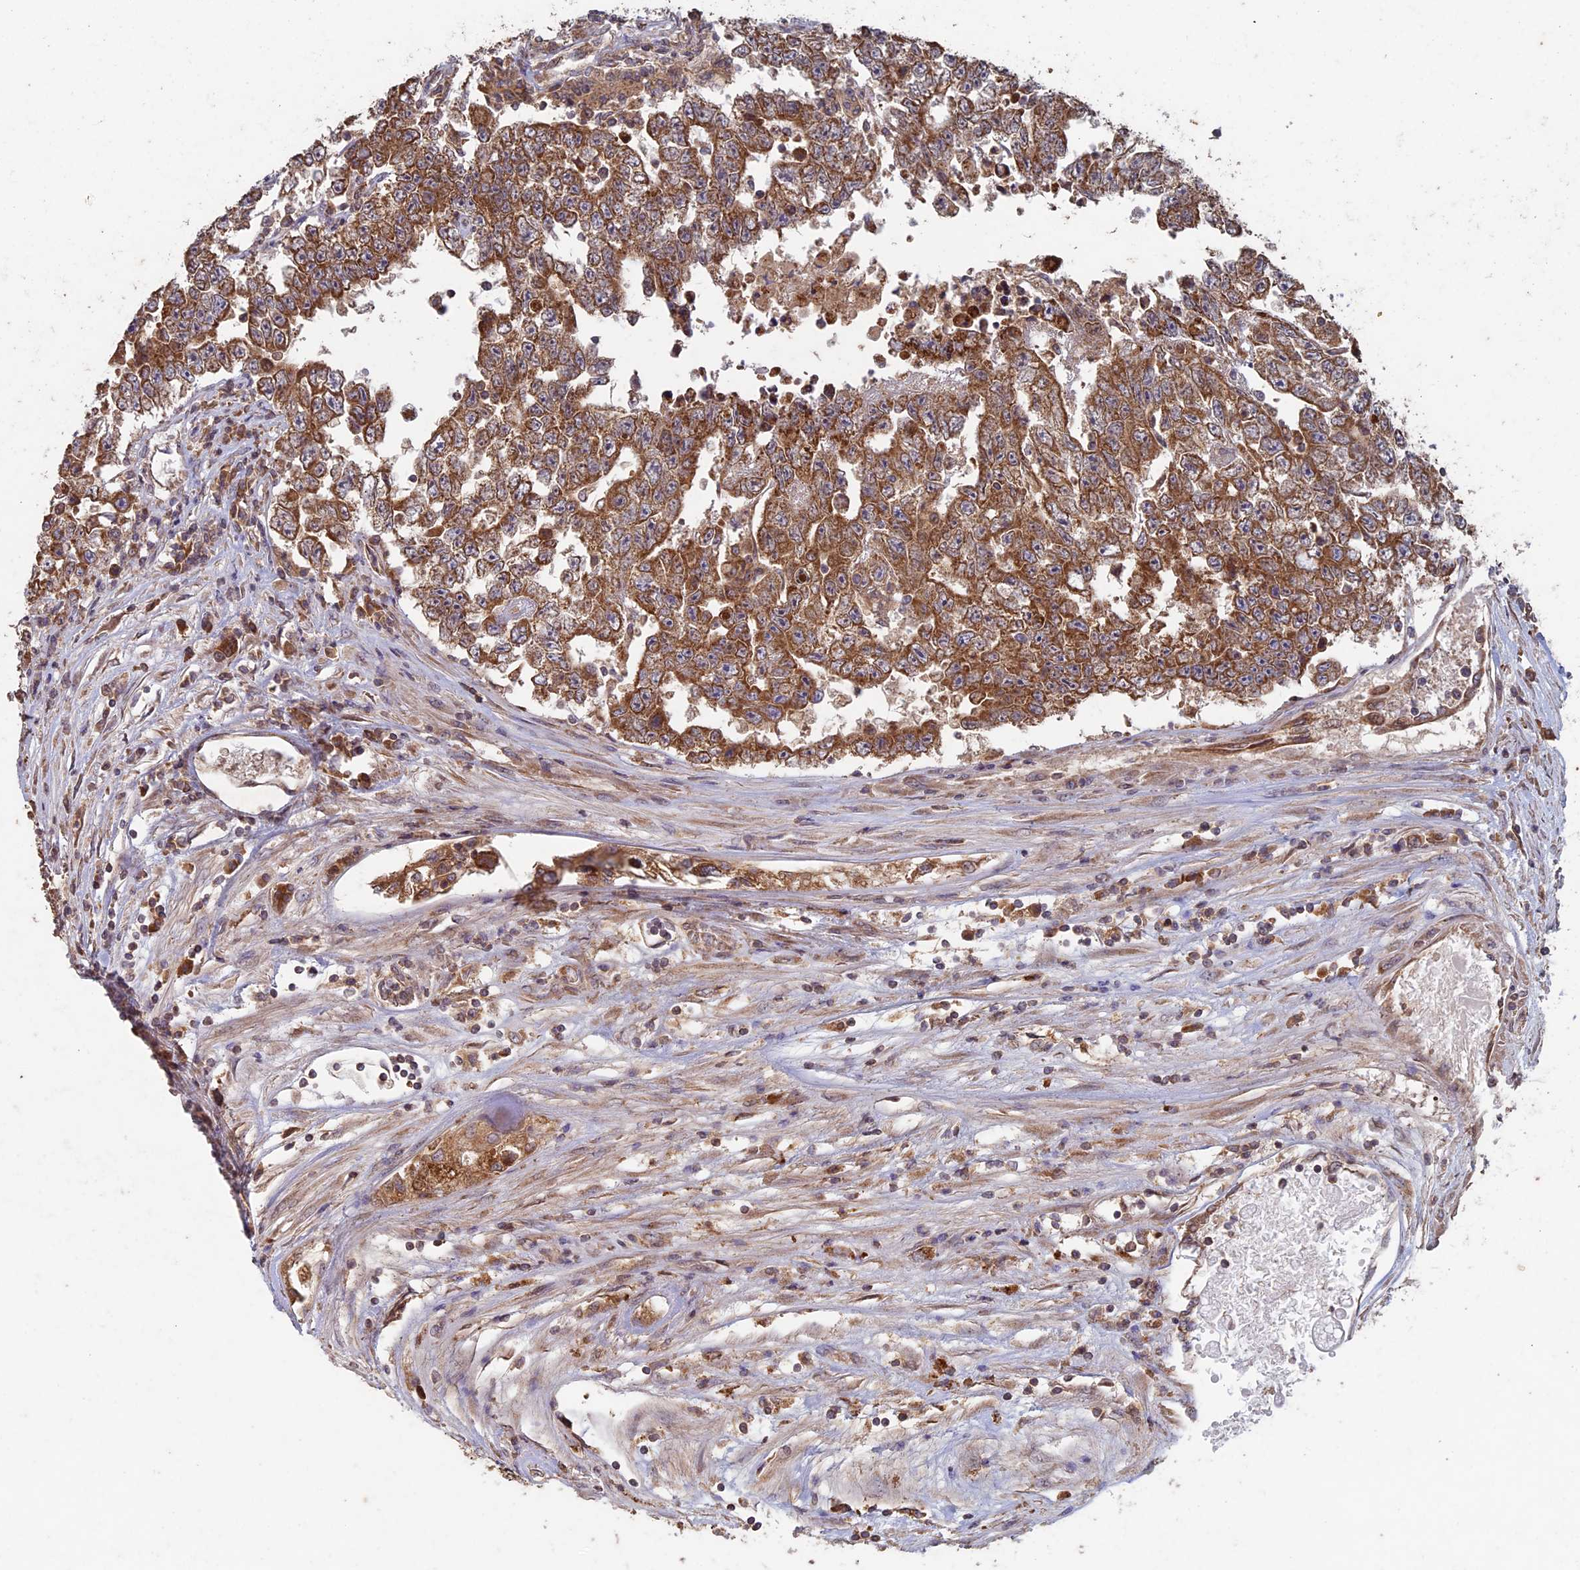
{"staining": {"intensity": "moderate", "quantity": ">75%", "location": "cytoplasmic/membranous"}, "tissue": "testis cancer", "cell_type": "Tumor cells", "image_type": "cancer", "snomed": [{"axis": "morphology", "description": "Carcinoma, Embryonal, NOS"}, {"axis": "topography", "description": "Testis"}], "caption": "Protein staining exhibits moderate cytoplasmic/membranous expression in approximately >75% of tumor cells in testis cancer (embryonal carcinoma). The staining is performed using DAB (3,3'-diaminobenzidine) brown chromogen to label protein expression. The nuclei are counter-stained blue using hematoxylin.", "gene": "RCCD1", "patient": {"sex": "male", "age": 25}}